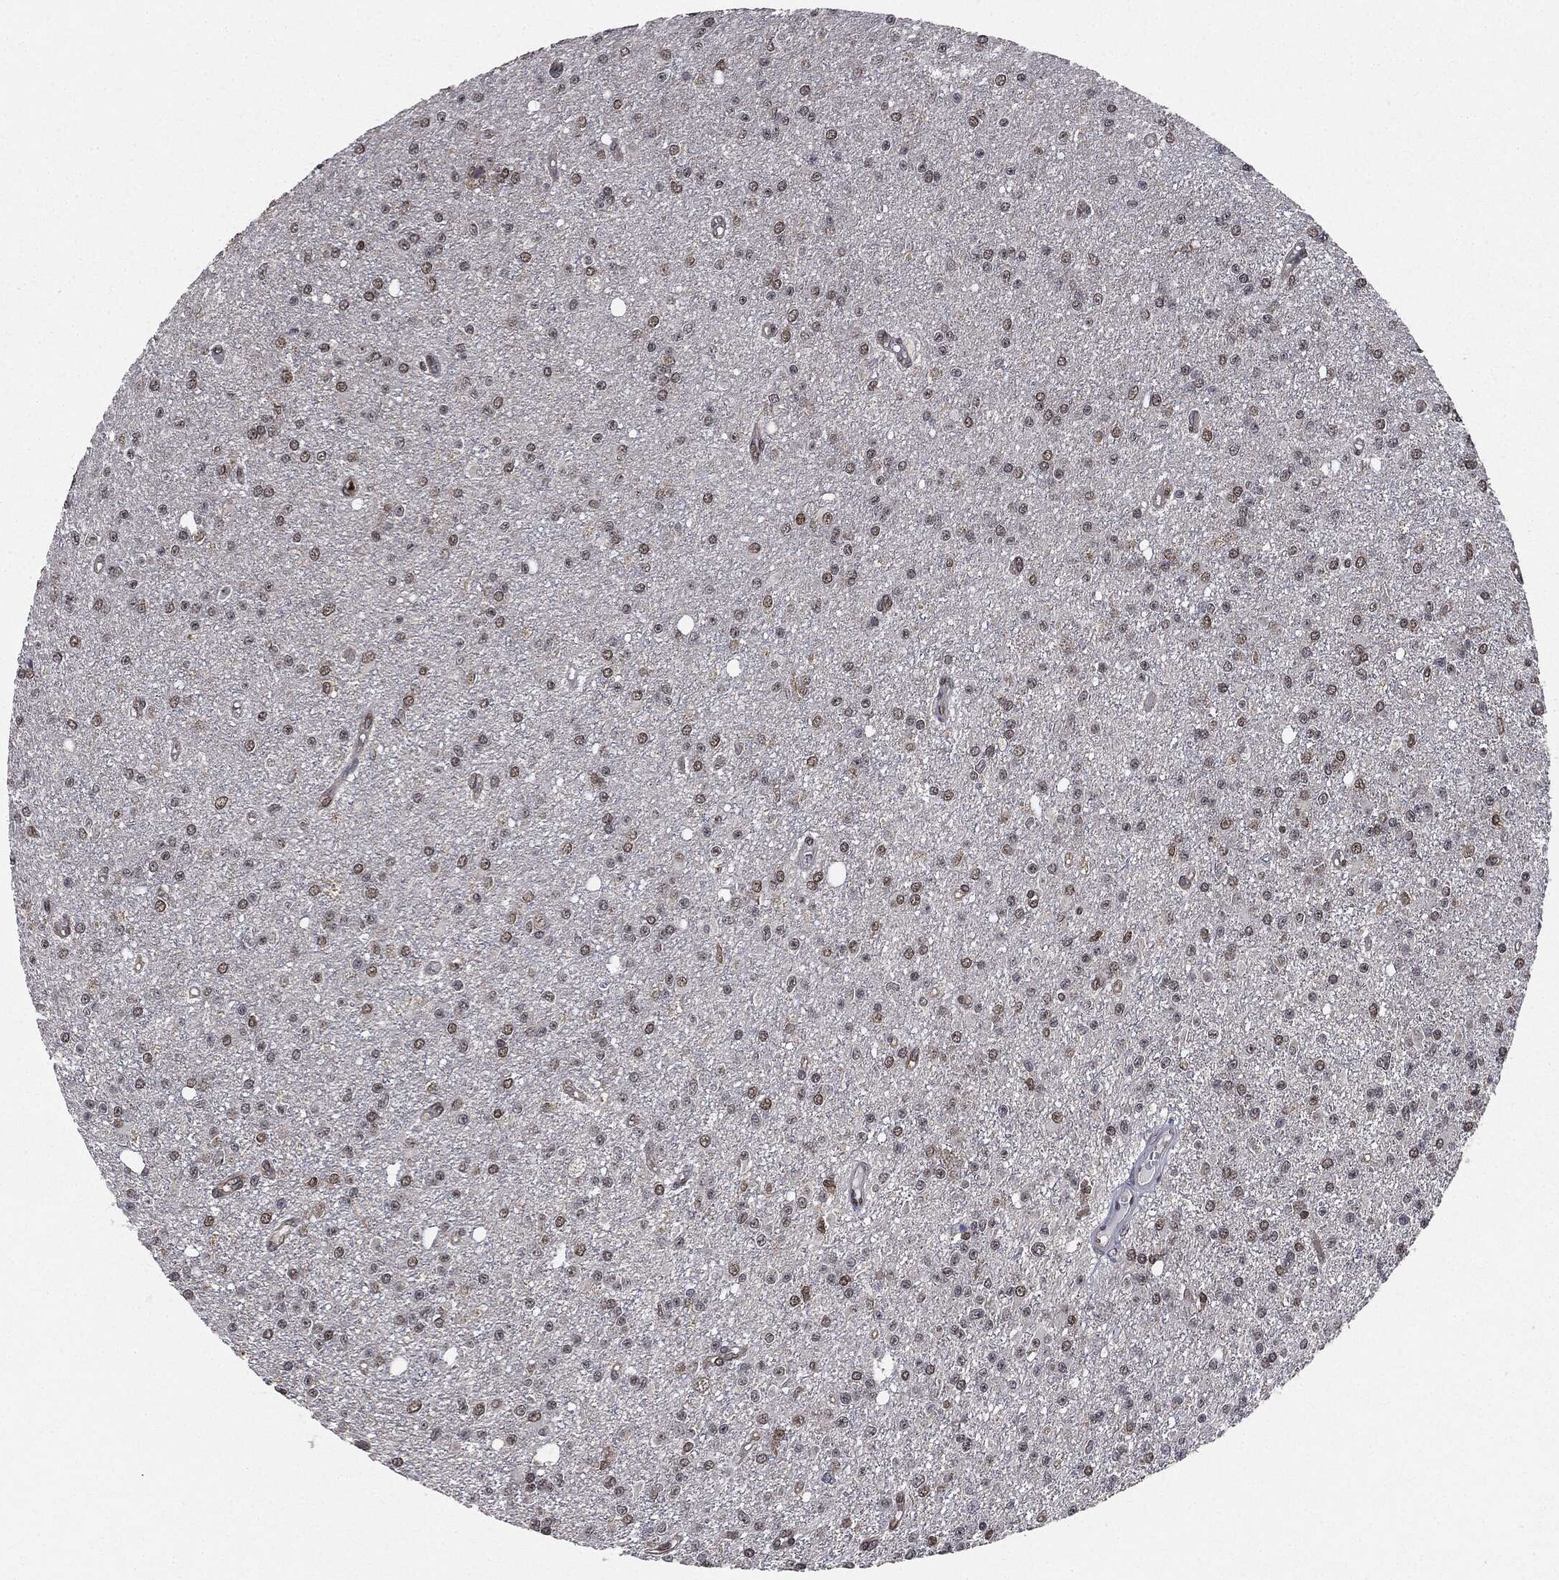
{"staining": {"intensity": "moderate", "quantity": "<25%", "location": "nuclear"}, "tissue": "glioma", "cell_type": "Tumor cells", "image_type": "cancer", "snomed": [{"axis": "morphology", "description": "Glioma, malignant, Low grade"}, {"axis": "topography", "description": "Brain"}], "caption": "A brown stain labels moderate nuclear staining of a protein in human malignant glioma (low-grade) tumor cells.", "gene": "TBC1D22A", "patient": {"sex": "female", "age": 45}}